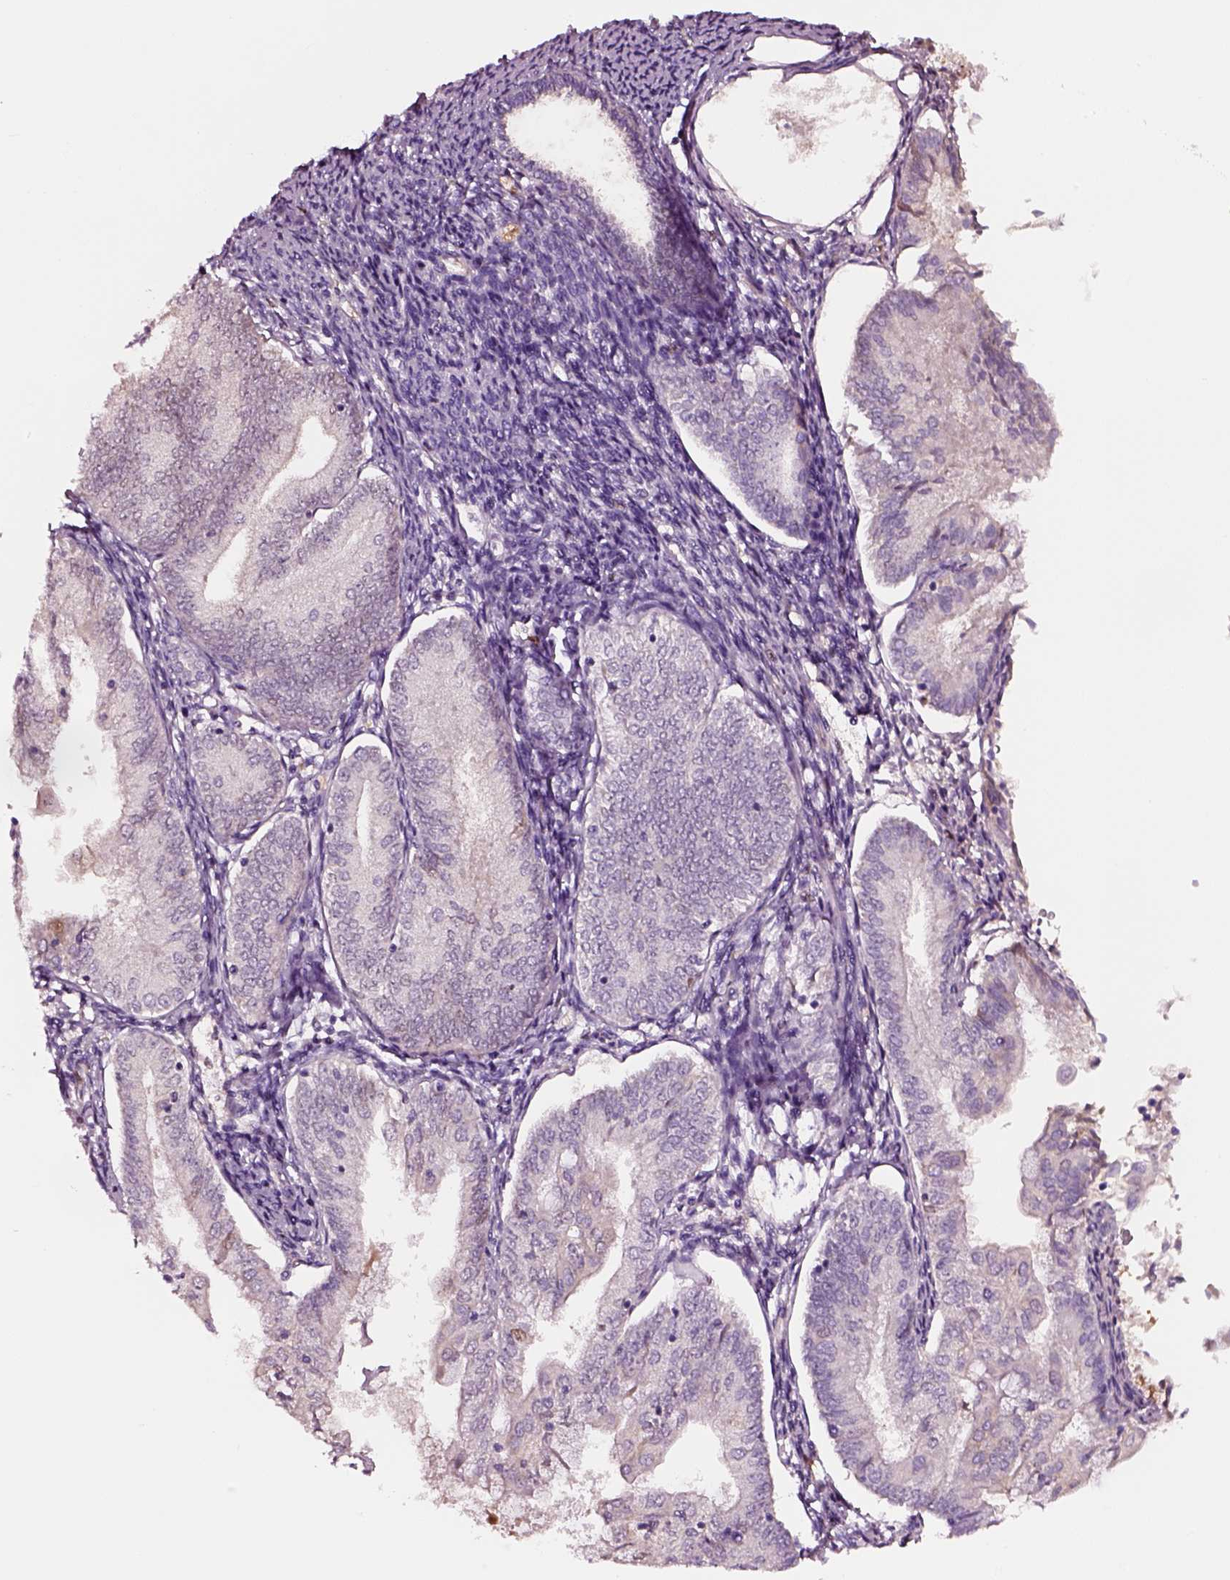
{"staining": {"intensity": "weak", "quantity": "<25%", "location": "cytoplasmic/membranous"}, "tissue": "endometrial cancer", "cell_type": "Tumor cells", "image_type": "cancer", "snomed": [{"axis": "morphology", "description": "Adenocarcinoma, NOS"}, {"axis": "topography", "description": "Endometrium"}], "caption": "An image of human endometrial cancer (adenocarcinoma) is negative for staining in tumor cells.", "gene": "TF", "patient": {"sex": "female", "age": 55}}